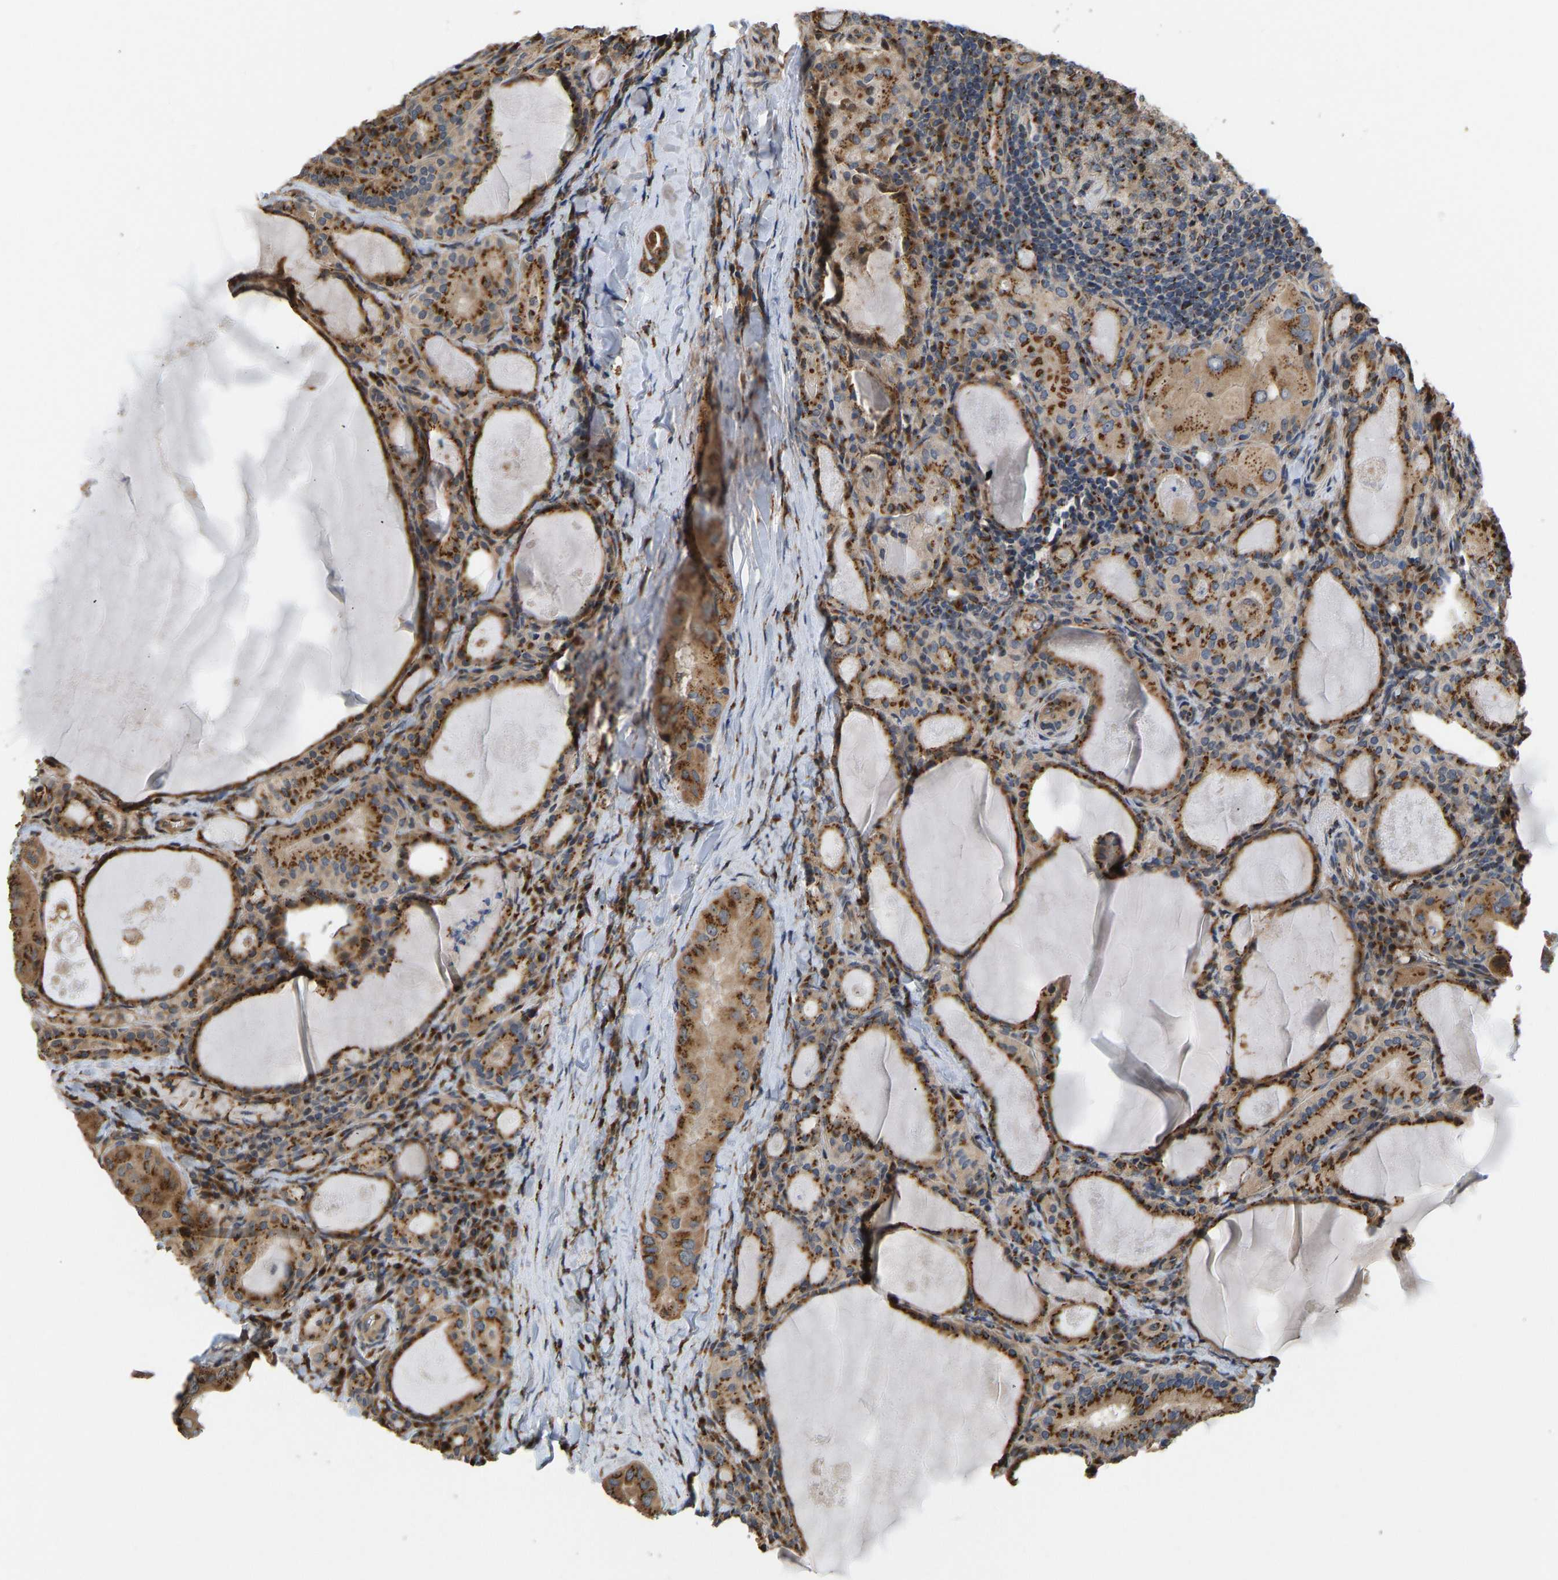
{"staining": {"intensity": "moderate", "quantity": ">75%", "location": "cytoplasmic/membranous"}, "tissue": "thyroid cancer", "cell_type": "Tumor cells", "image_type": "cancer", "snomed": [{"axis": "morphology", "description": "Papillary adenocarcinoma, NOS"}, {"axis": "topography", "description": "Thyroid gland"}], "caption": "This image shows IHC staining of human thyroid cancer (papillary adenocarcinoma), with medium moderate cytoplasmic/membranous expression in approximately >75% of tumor cells.", "gene": "YIPF4", "patient": {"sex": "female", "age": 42}}